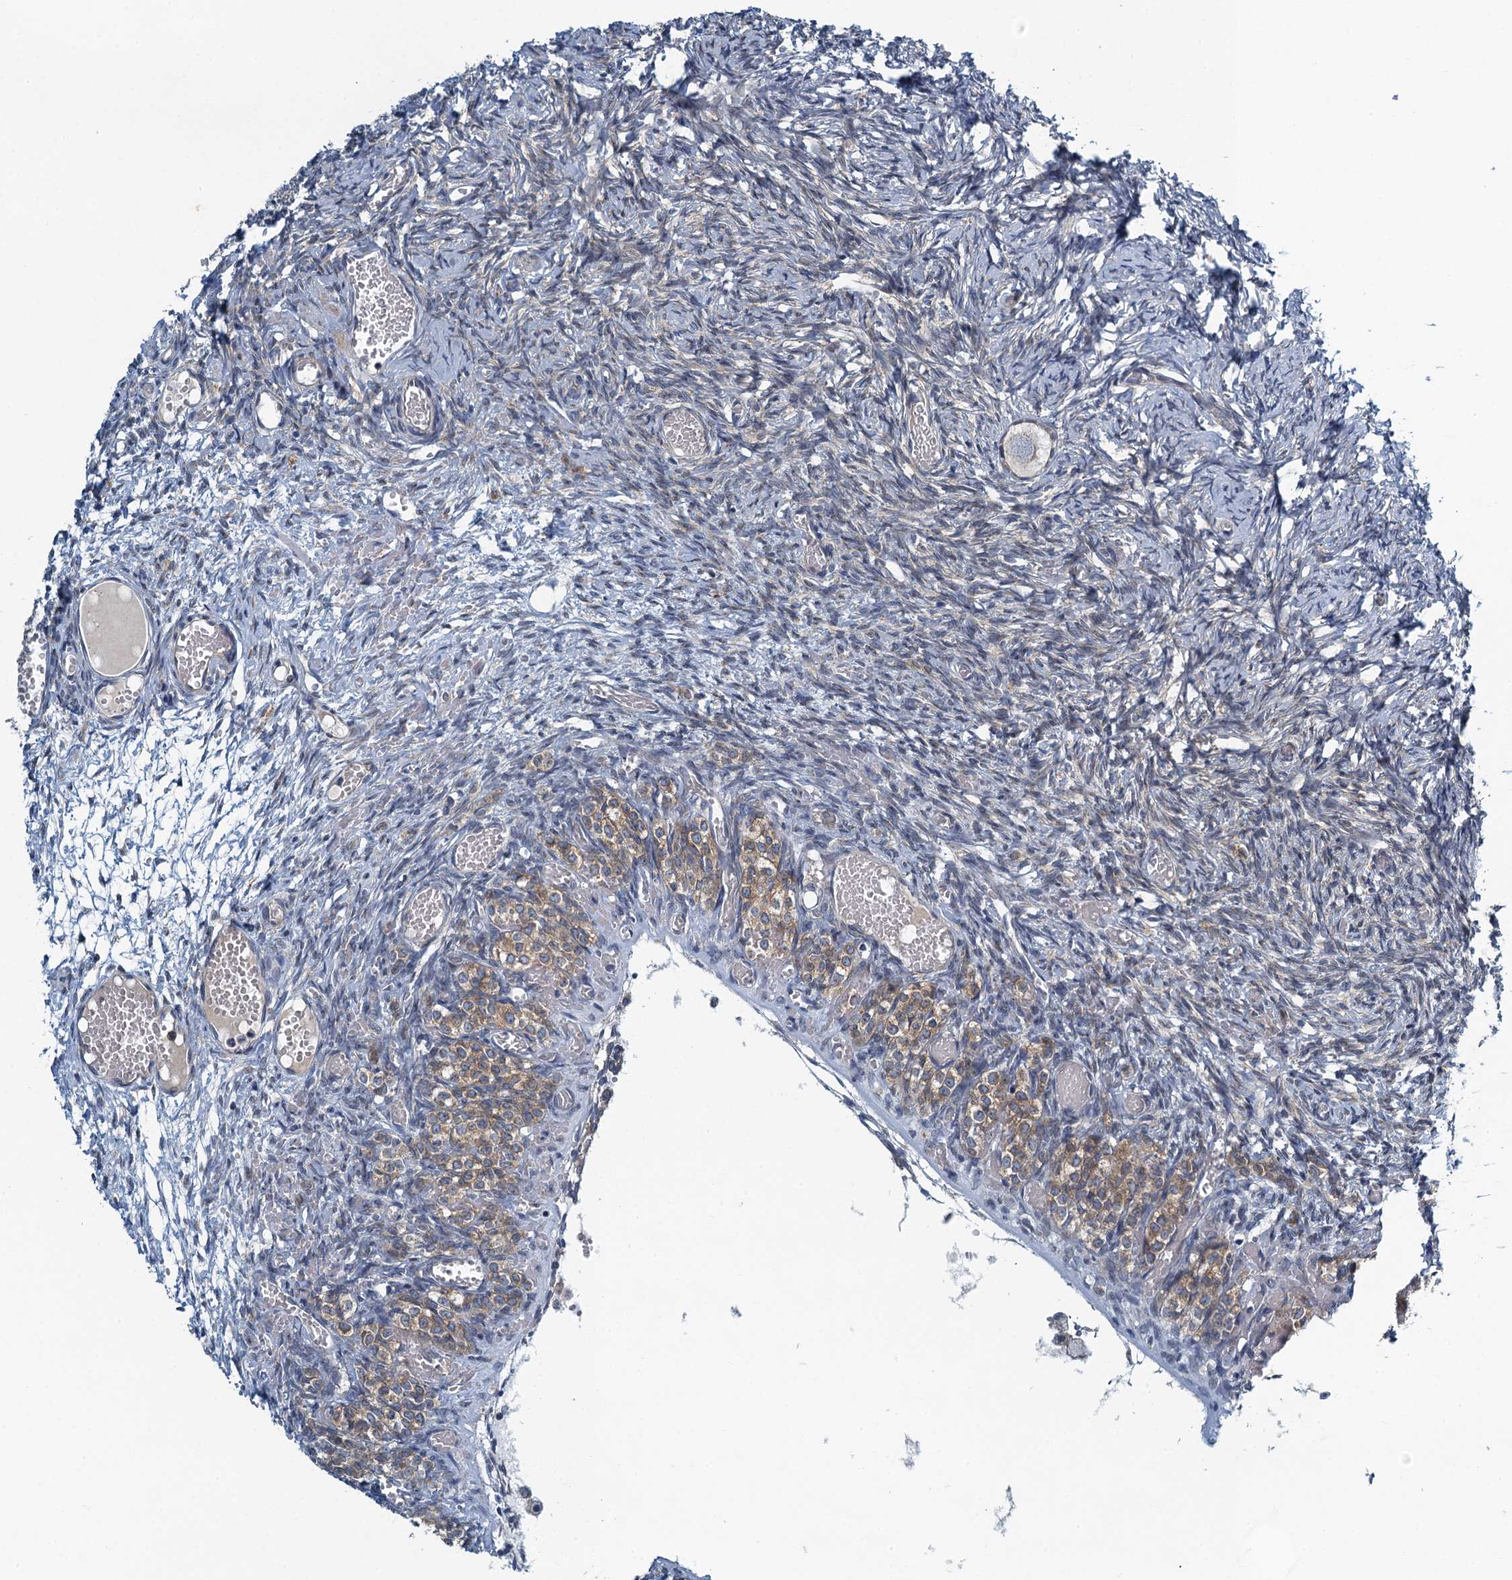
{"staining": {"intensity": "negative", "quantity": "none", "location": "none"}, "tissue": "ovary", "cell_type": "Follicle cells", "image_type": "normal", "snomed": [{"axis": "morphology", "description": "Adenocarcinoma, NOS"}, {"axis": "topography", "description": "Endometrium"}], "caption": "A photomicrograph of ovary stained for a protein exhibits no brown staining in follicle cells.", "gene": "ALG2", "patient": {"sex": "female", "age": 32}}